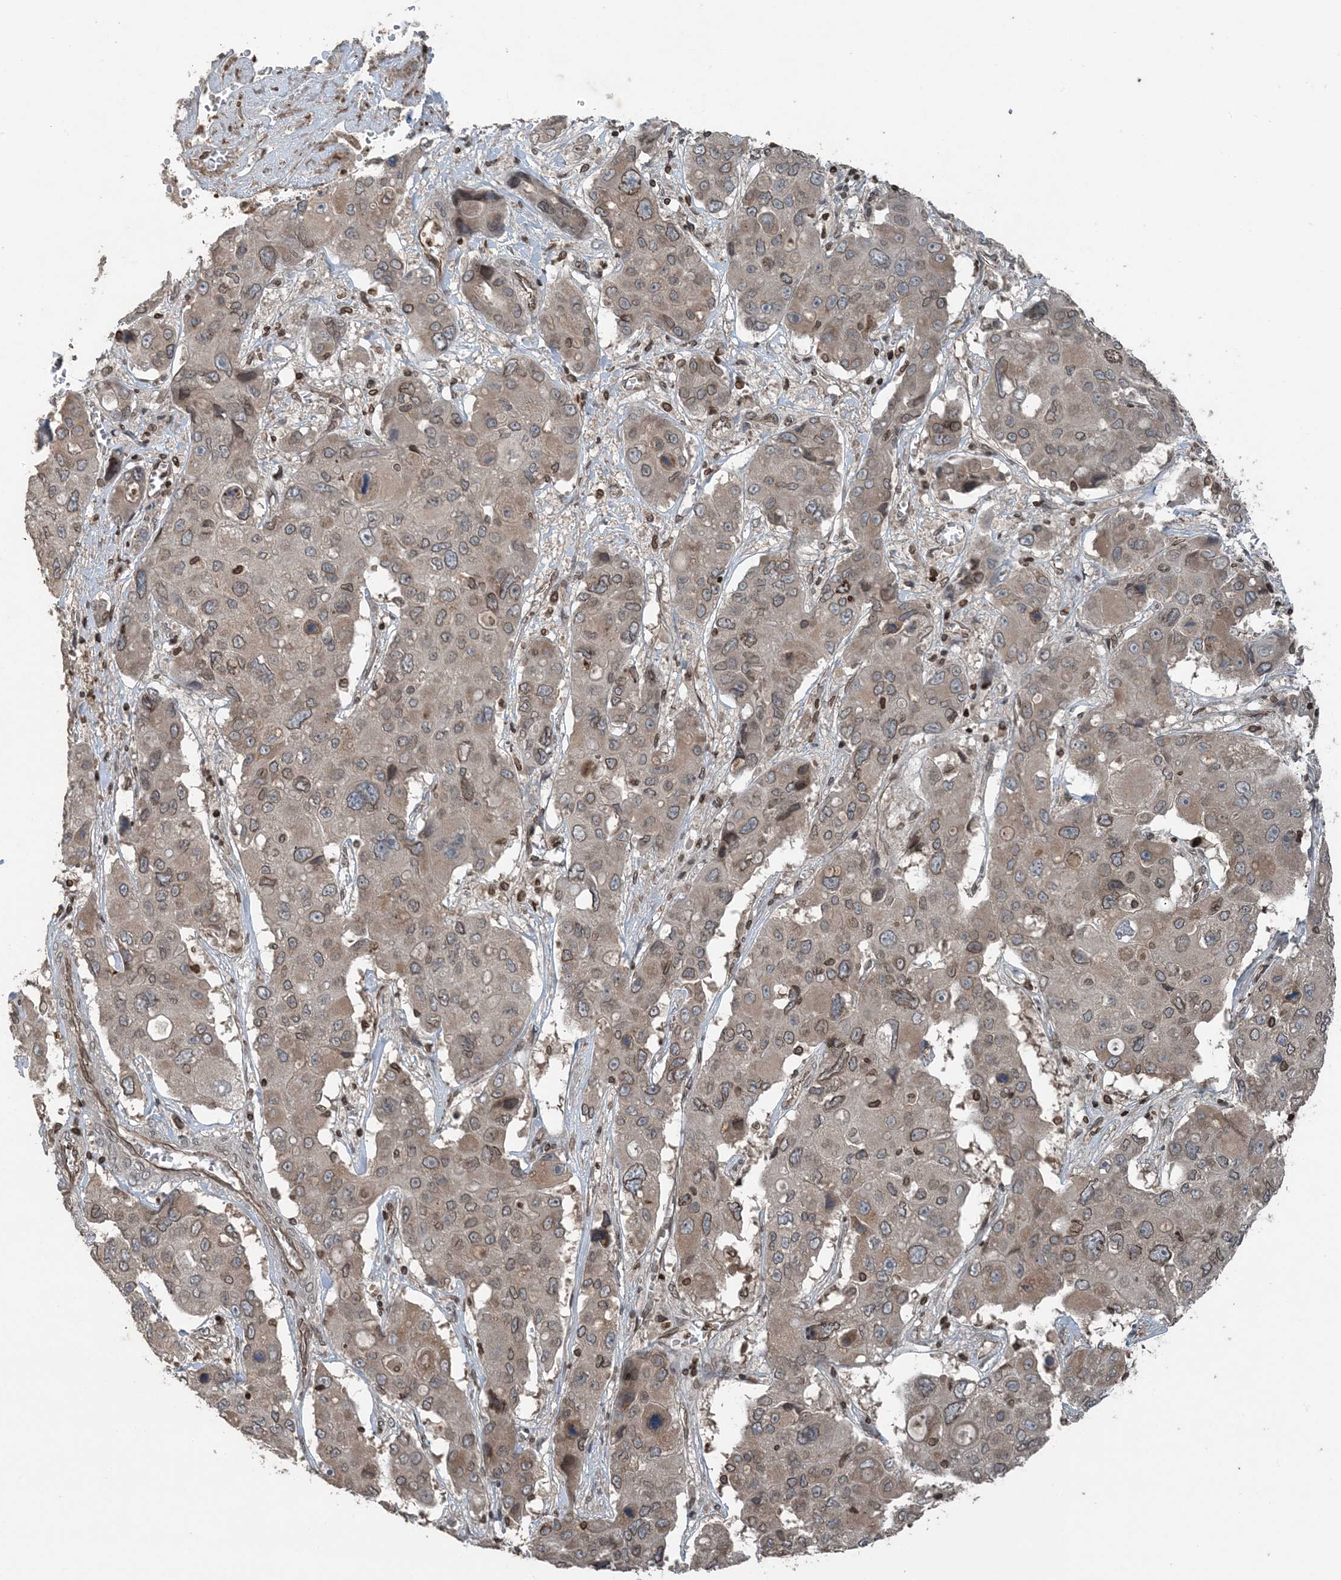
{"staining": {"intensity": "moderate", "quantity": "25%-75%", "location": "cytoplasmic/membranous,nuclear"}, "tissue": "liver cancer", "cell_type": "Tumor cells", "image_type": "cancer", "snomed": [{"axis": "morphology", "description": "Cholangiocarcinoma"}, {"axis": "topography", "description": "Liver"}], "caption": "The image demonstrates staining of cholangiocarcinoma (liver), revealing moderate cytoplasmic/membranous and nuclear protein expression (brown color) within tumor cells.", "gene": "ZFAND2B", "patient": {"sex": "male", "age": 67}}